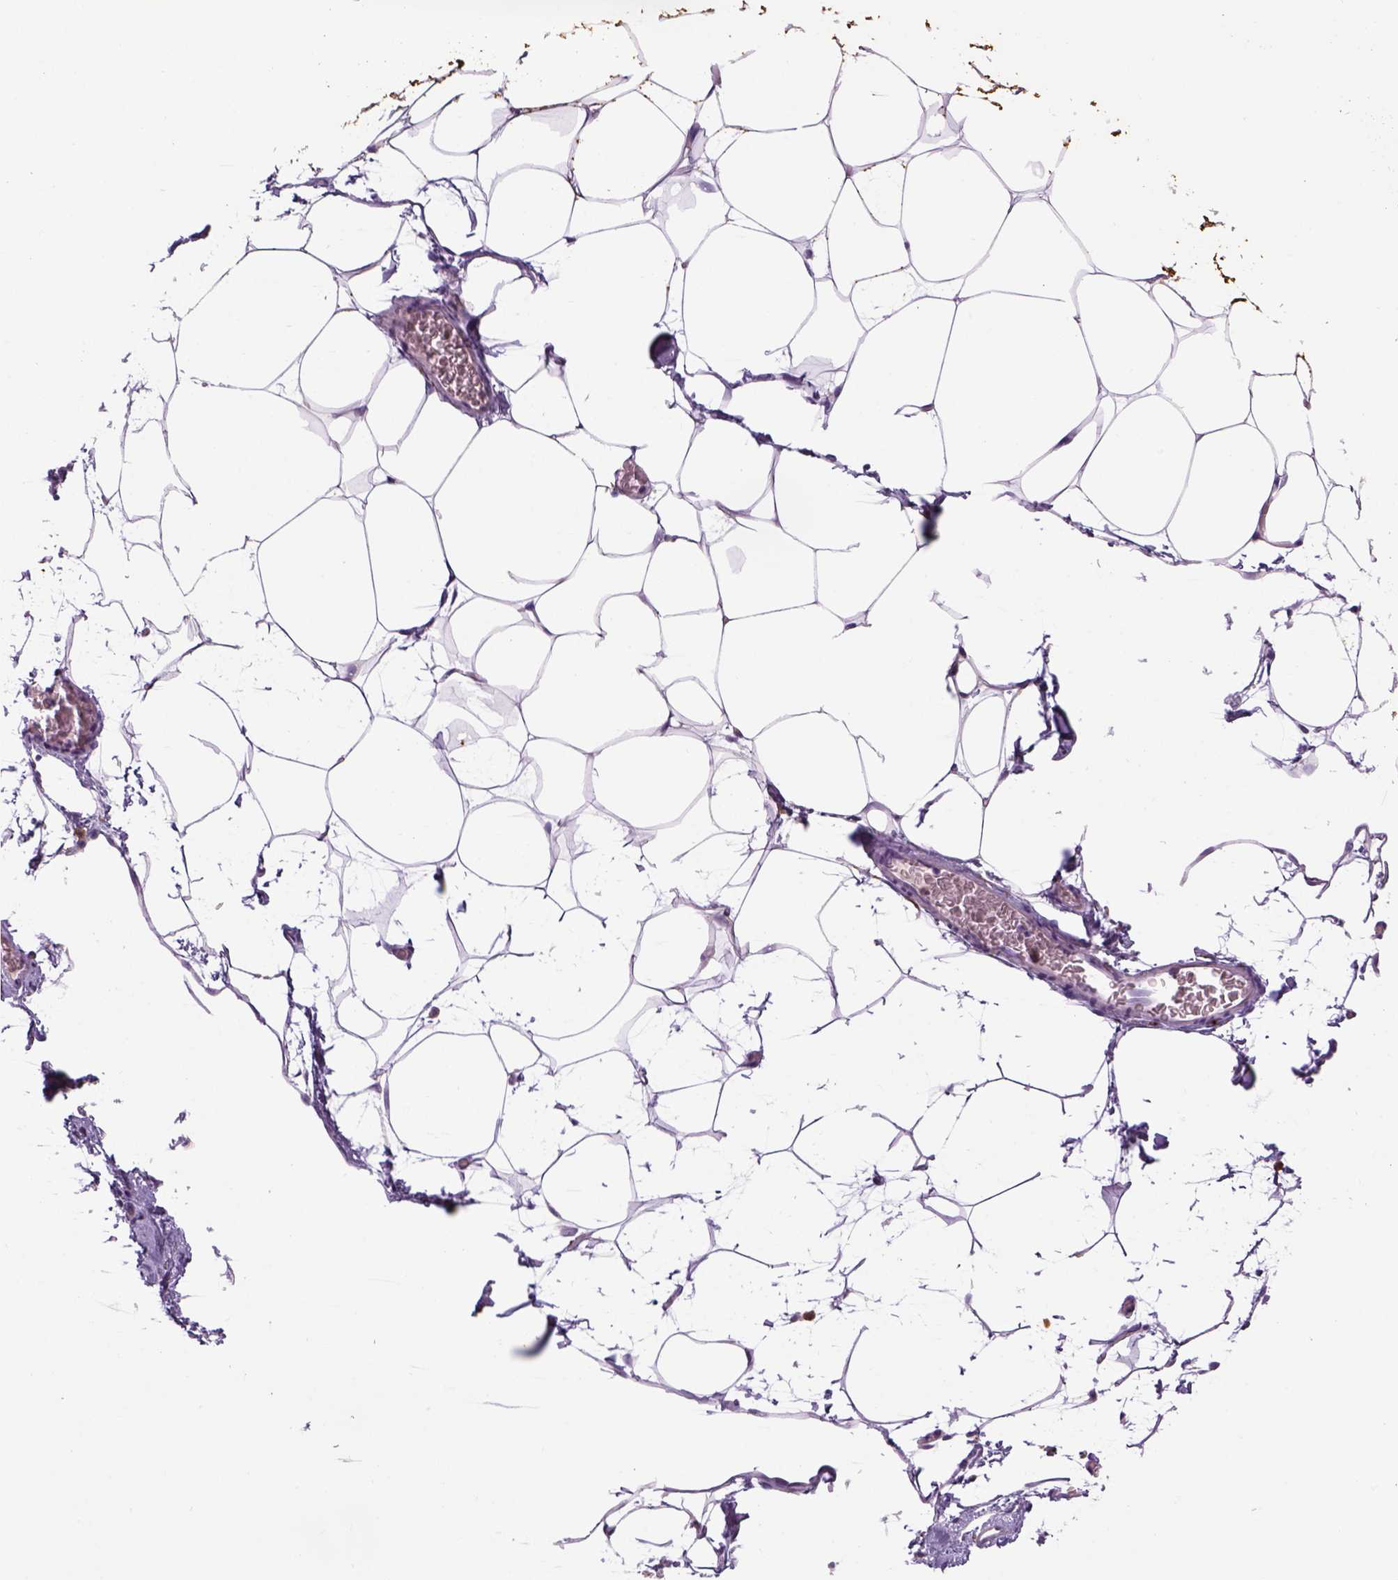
{"staining": {"intensity": "negative", "quantity": "none", "location": "none"}, "tissue": "adipose tissue", "cell_type": "Adipocytes", "image_type": "normal", "snomed": [{"axis": "morphology", "description": "Normal tissue, NOS"}, {"axis": "topography", "description": "Adipose tissue"}], "caption": "Immunohistochemical staining of normal adipose tissue reveals no significant staining in adipocytes.", "gene": "DBH", "patient": {"sex": "male", "age": 57}}